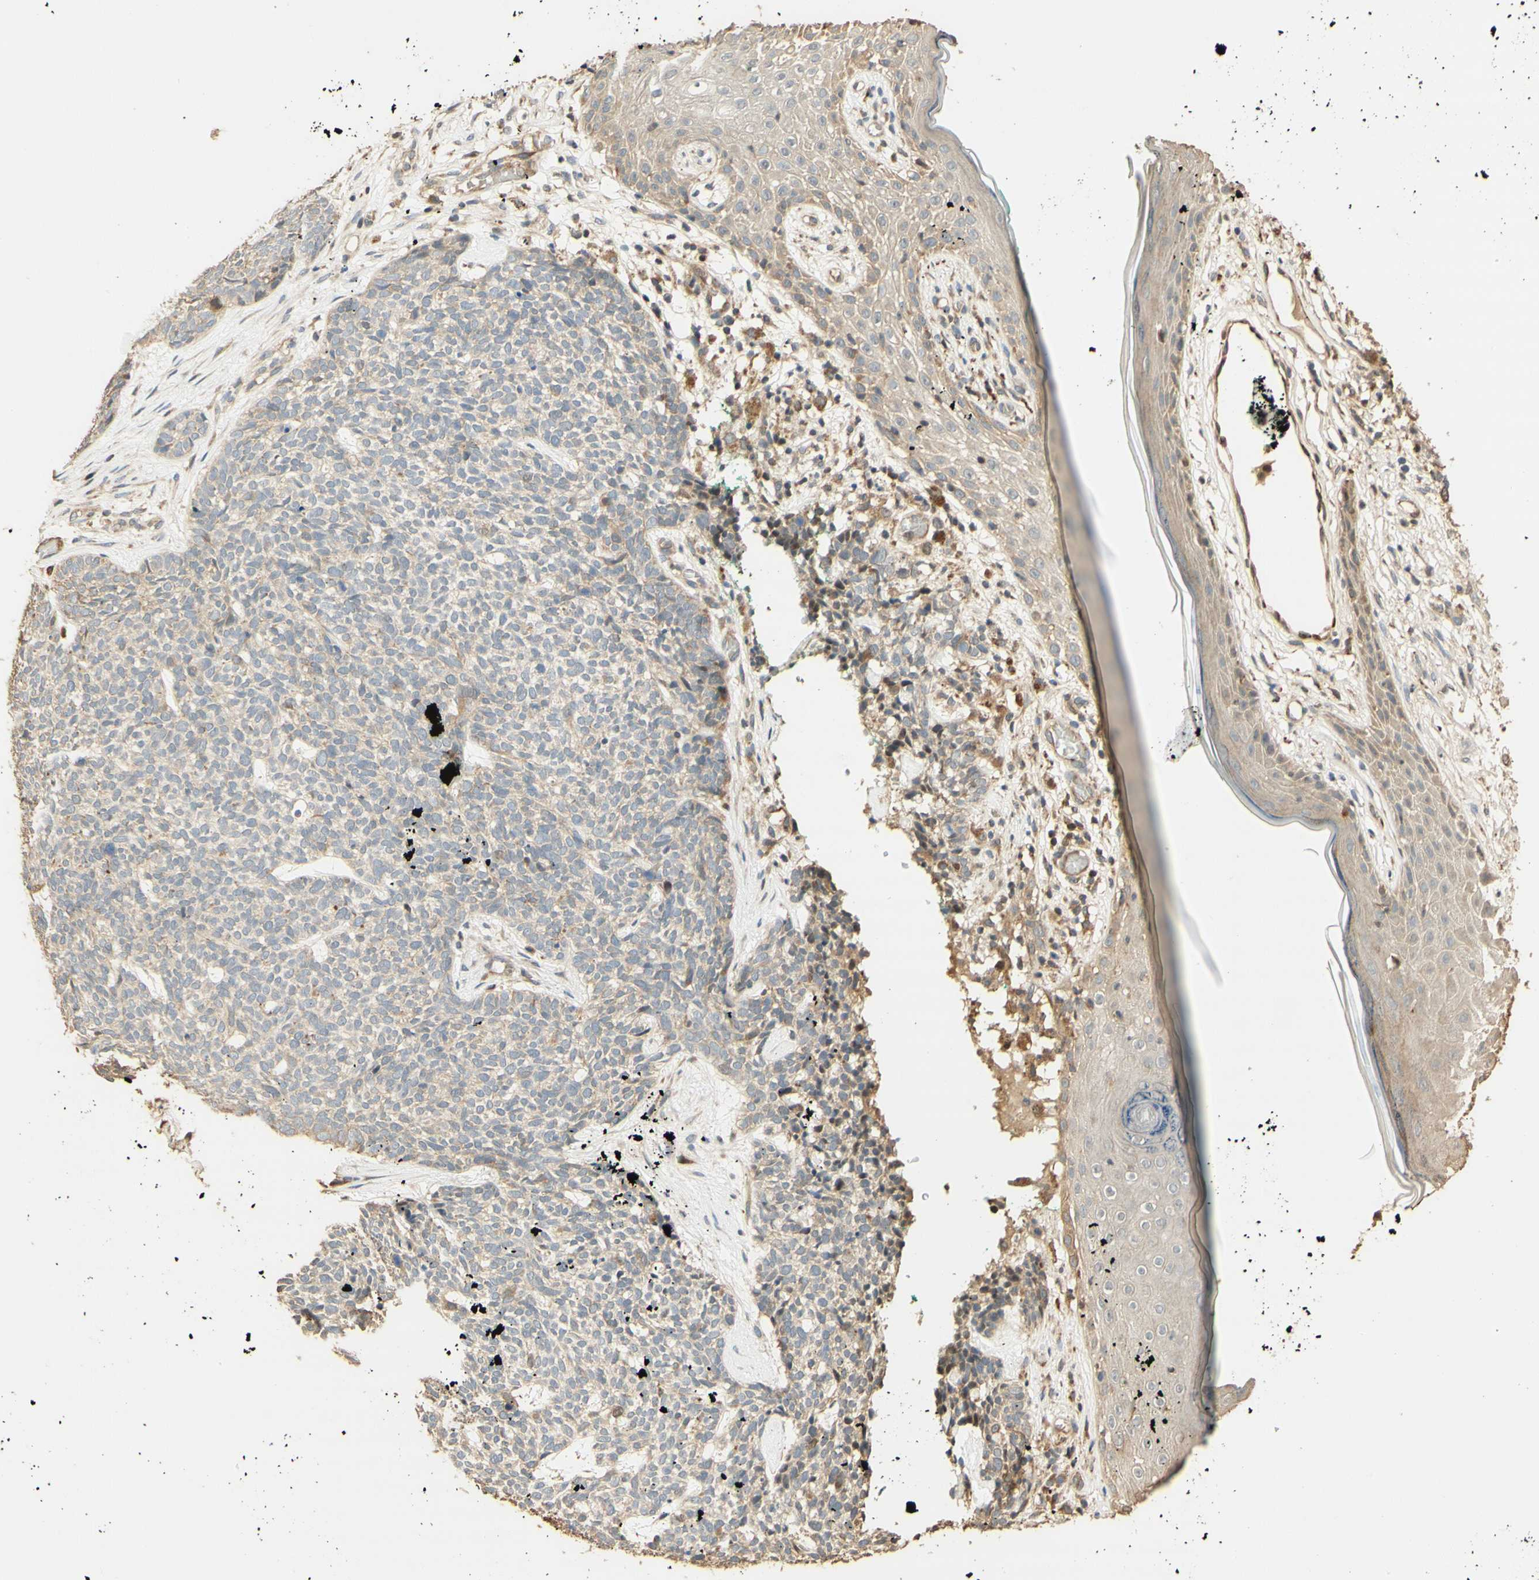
{"staining": {"intensity": "weak", "quantity": ">75%", "location": "cytoplasmic/membranous"}, "tissue": "skin cancer", "cell_type": "Tumor cells", "image_type": "cancer", "snomed": [{"axis": "morphology", "description": "Basal cell carcinoma"}, {"axis": "topography", "description": "Skin"}], "caption": "Protein expression analysis of human skin cancer (basal cell carcinoma) reveals weak cytoplasmic/membranous expression in about >75% of tumor cells. The protein of interest is stained brown, and the nuclei are stained in blue (DAB (3,3'-diaminobenzidine) IHC with brightfield microscopy, high magnification).", "gene": "AGER", "patient": {"sex": "female", "age": 84}}